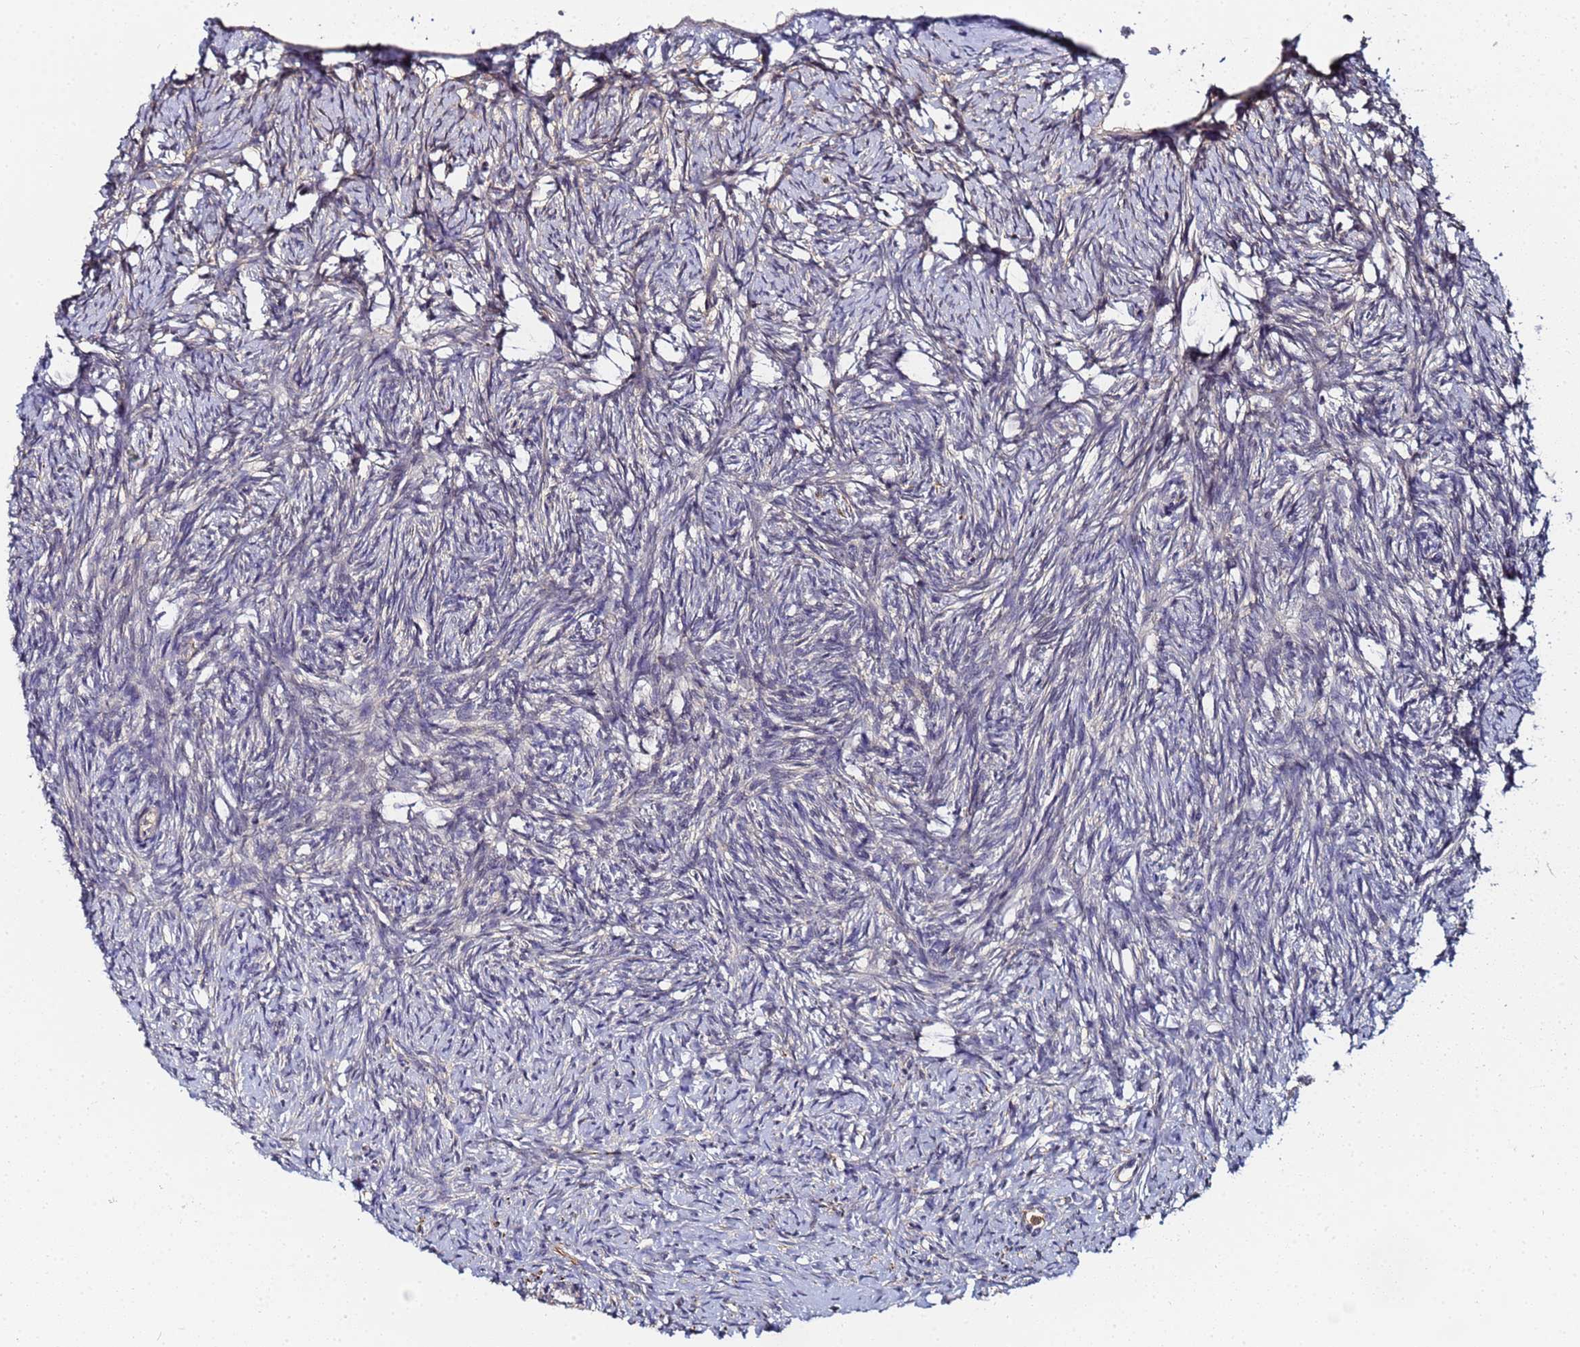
{"staining": {"intensity": "moderate", "quantity": ">75%", "location": "cytoplasmic/membranous"}, "tissue": "ovary", "cell_type": "Follicle cells", "image_type": "normal", "snomed": [{"axis": "morphology", "description": "Normal tissue, NOS"}, {"axis": "topography", "description": "Ovary"}], "caption": "Protein expression analysis of unremarkable ovary reveals moderate cytoplasmic/membranous positivity in approximately >75% of follicle cells.", "gene": "LRRC69", "patient": {"sex": "female", "age": 51}}